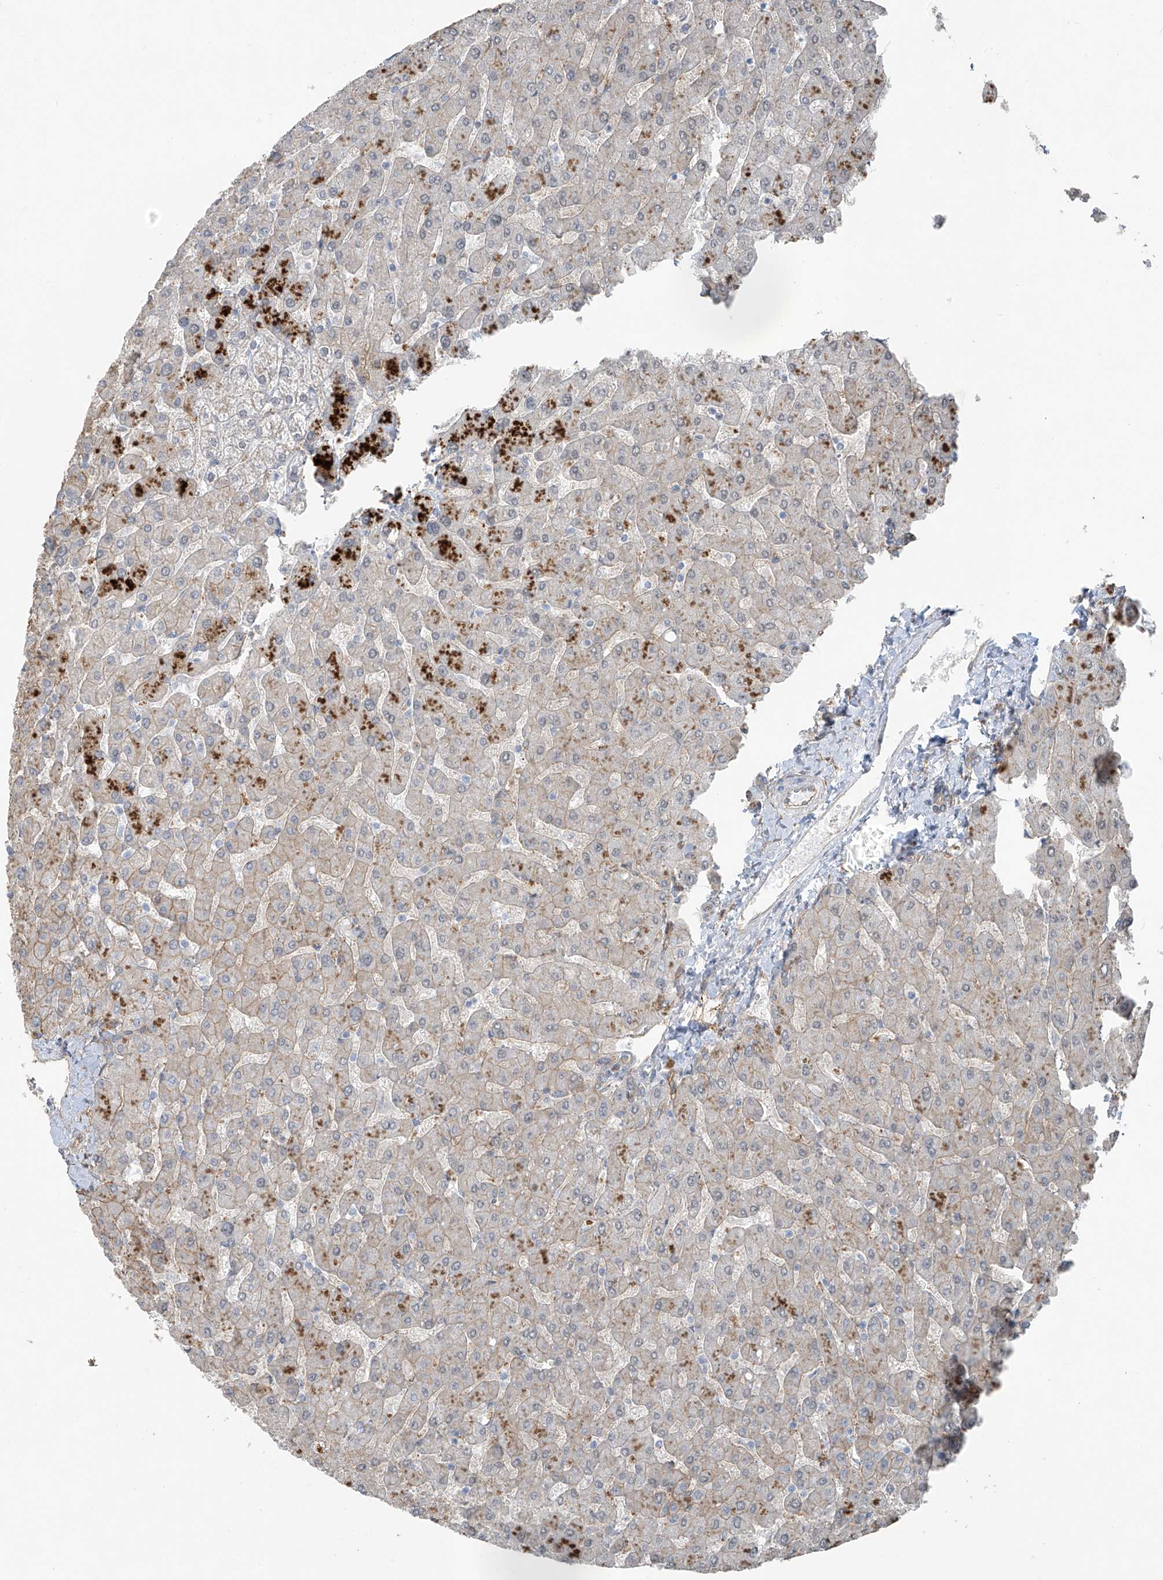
{"staining": {"intensity": "weak", "quantity": "25%-75%", "location": "cytoplasmic/membranous"}, "tissue": "liver", "cell_type": "Cholangiocytes", "image_type": "normal", "snomed": [{"axis": "morphology", "description": "Normal tissue, NOS"}, {"axis": "topography", "description": "Liver"}], "caption": "Immunohistochemical staining of unremarkable liver shows 25%-75% levels of weak cytoplasmic/membranous protein expression in about 25%-75% of cholangiocytes.", "gene": "TUBE1", "patient": {"sex": "male", "age": 55}}